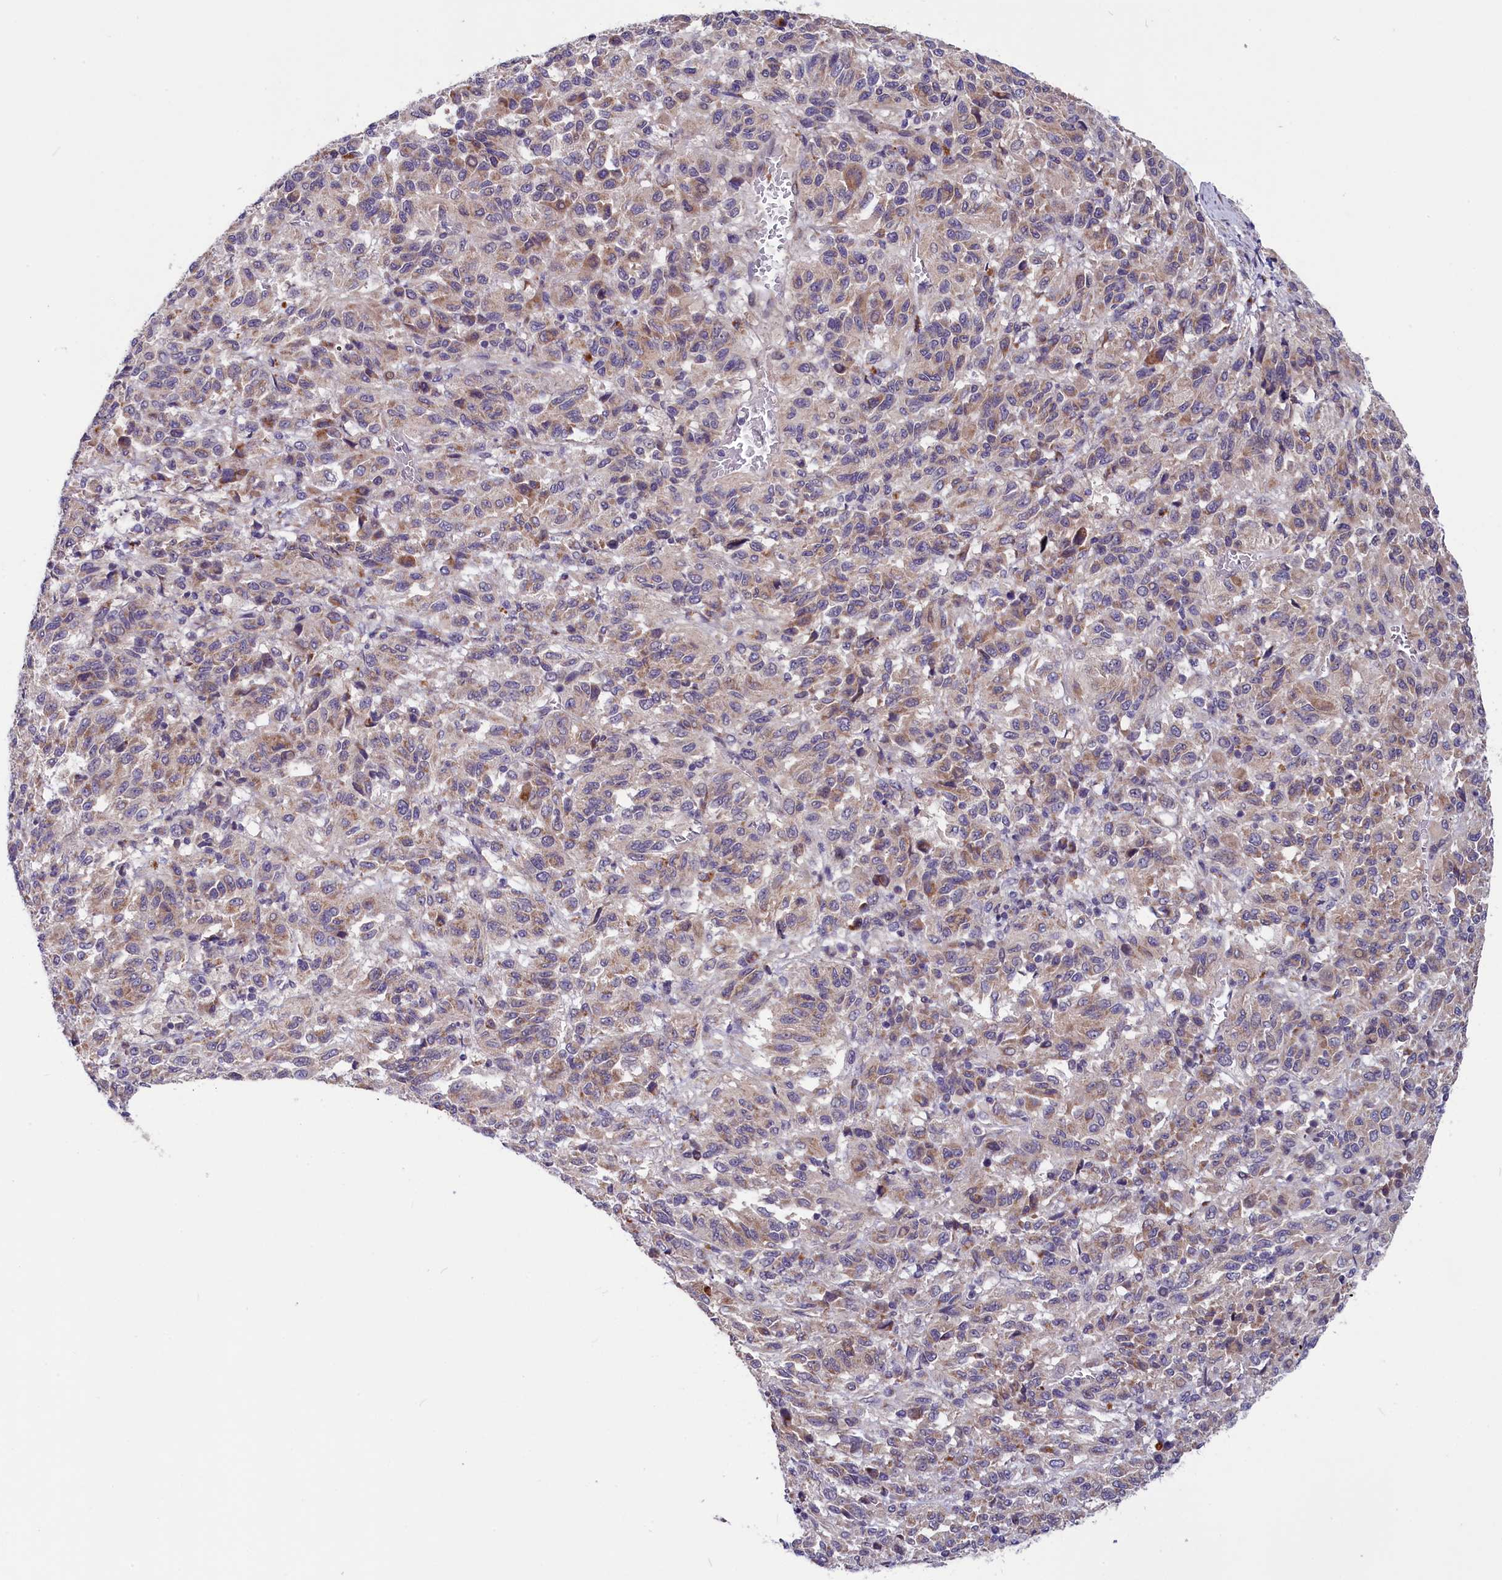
{"staining": {"intensity": "weak", "quantity": ">75%", "location": "cytoplasmic/membranous"}, "tissue": "melanoma", "cell_type": "Tumor cells", "image_type": "cancer", "snomed": [{"axis": "morphology", "description": "Malignant melanoma, Metastatic site"}, {"axis": "topography", "description": "Lung"}], "caption": "IHC (DAB) staining of melanoma reveals weak cytoplasmic/membranous protein expression in approximately >75% of tumor cells.", "gene": "SLC39A6", "patient": {"sex": "male", "age": 64}}